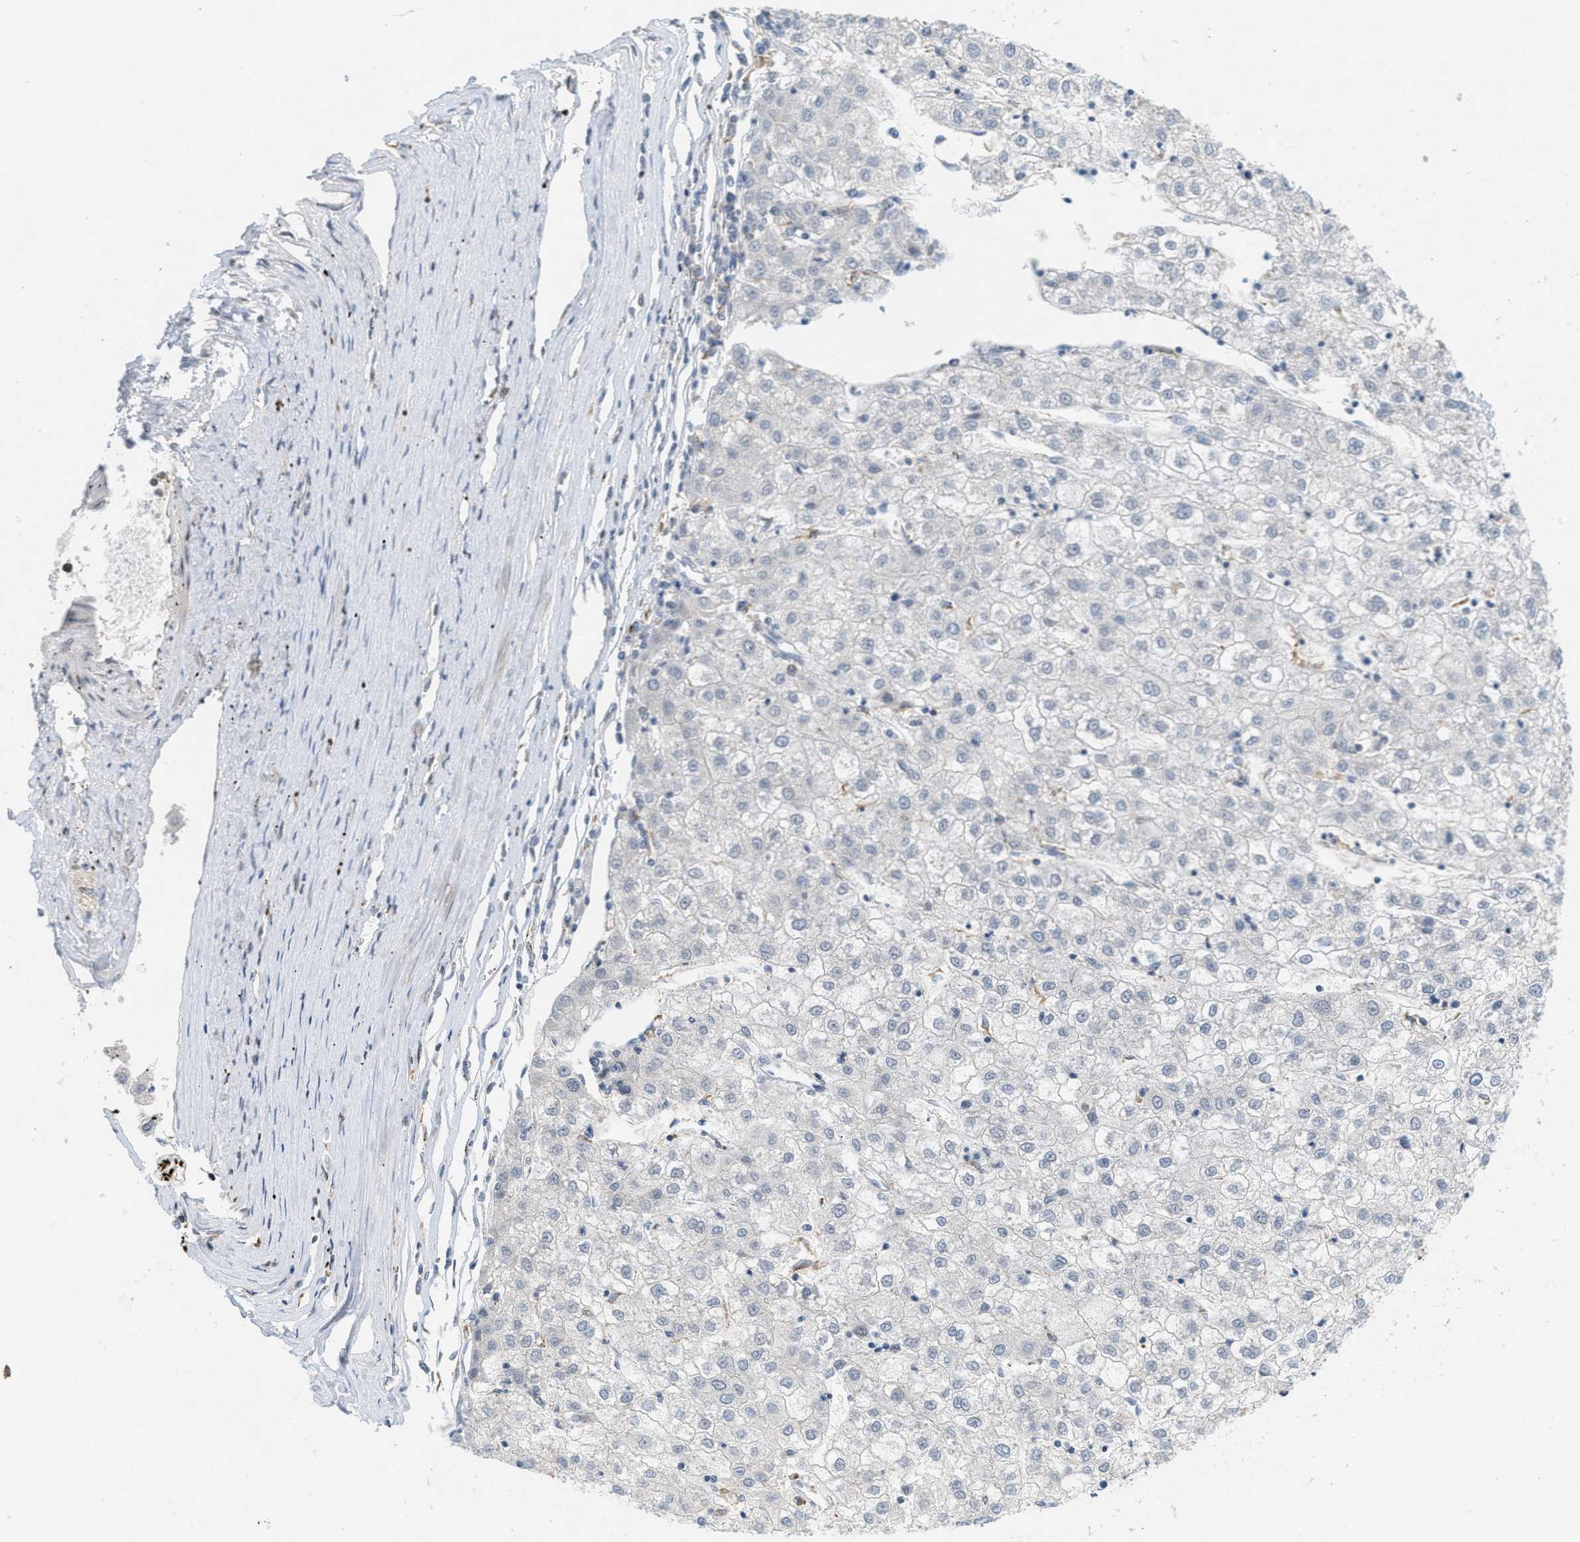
{"staining": {"intensity": "negative", "quantity": "none", "location": "none"}, "tissue": "liver cancer", "cell_type": "Tumor cells", "image_type": "cancer", "snomed": [{"axis": "morphology", "description": "Carcinoma, Hepatocellular, NOS"}, {"axis": "topography", "description": "Liver"}], "caption": "This is an IHC image of human liver cancer. There is no positivity in tumor cells.", "gene": "ING1", "patient": {"sex": "male", "age": 72}}